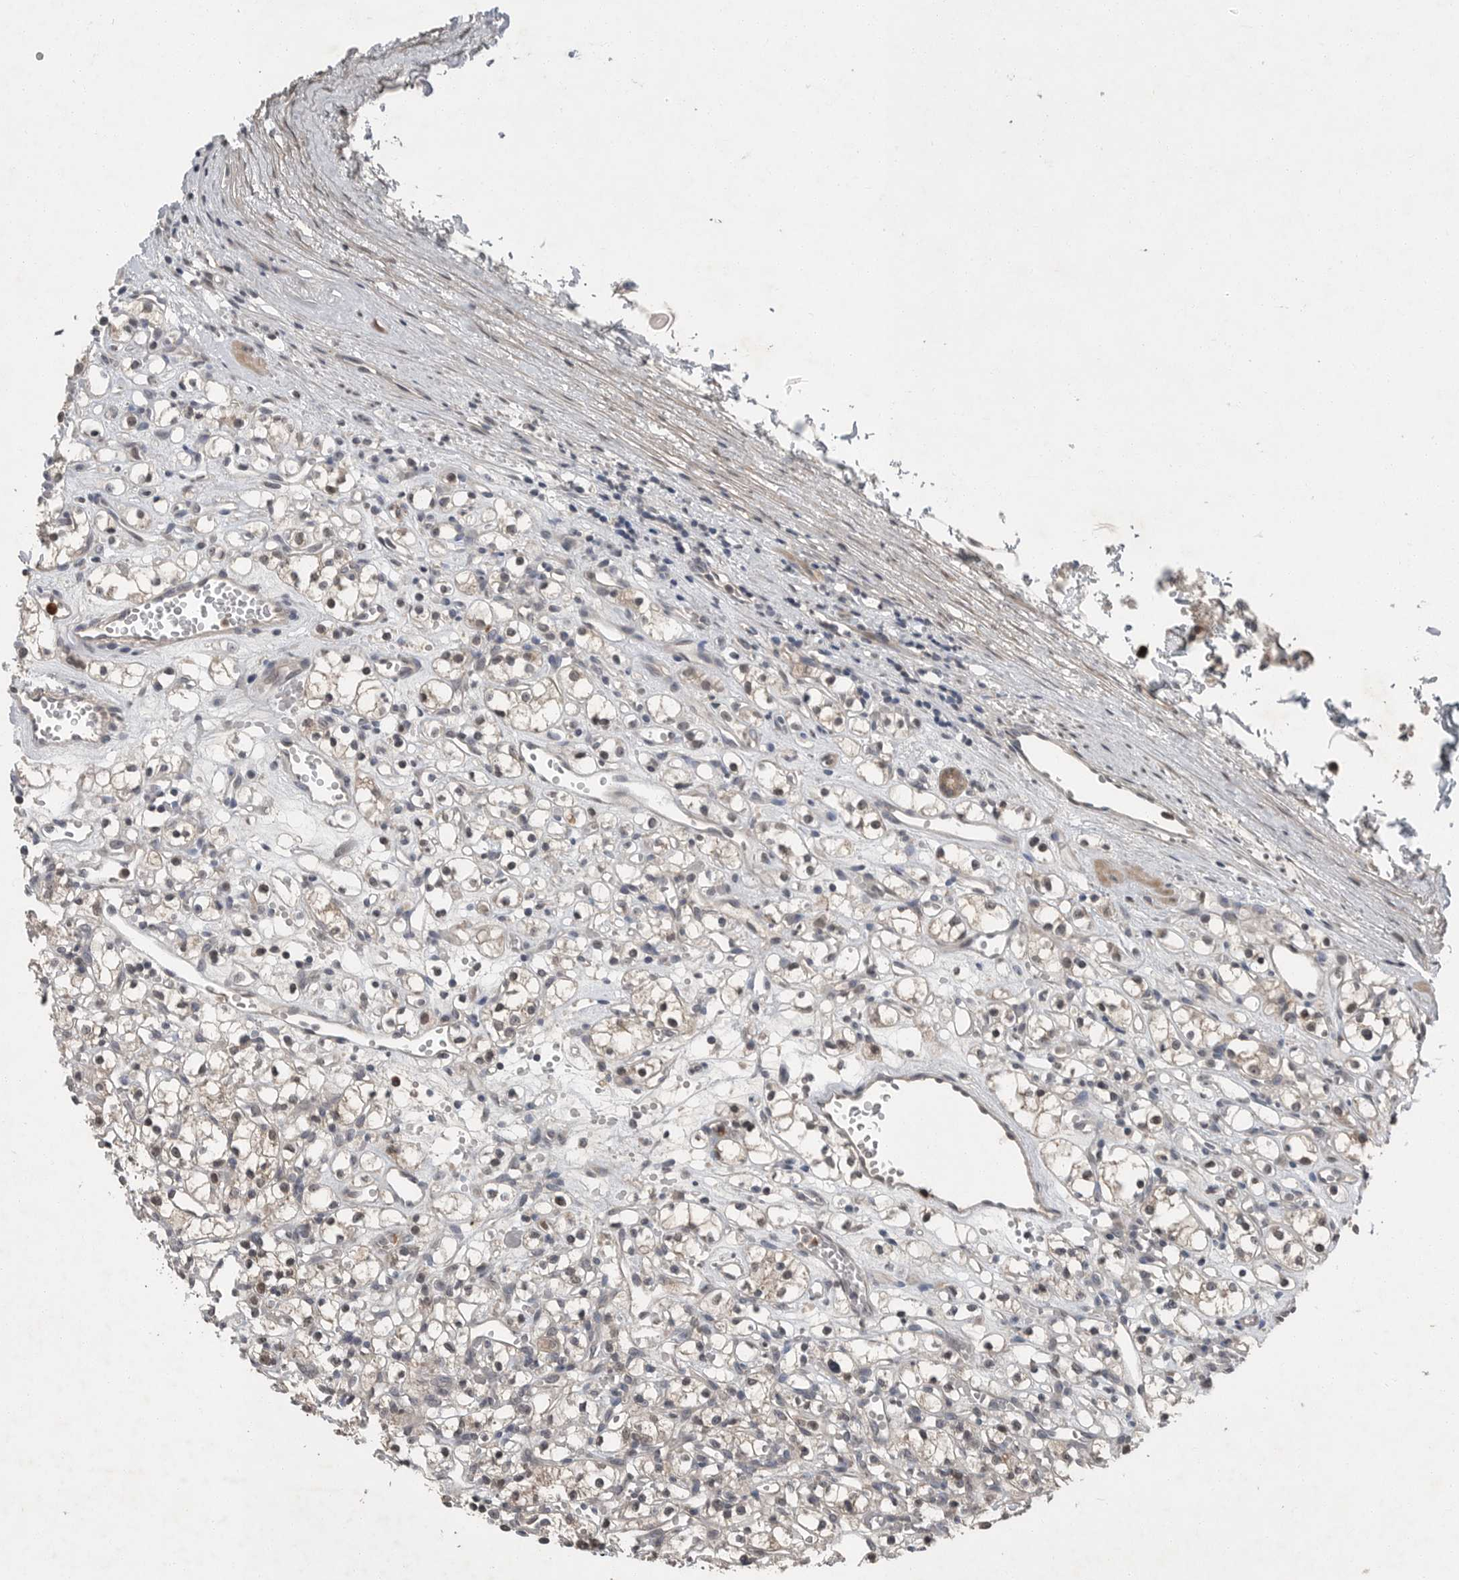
{"staining": {"intensity": "moderate", "quantity": "25%-75%", "location": "cytoplasmic/membranous"}, "tissue": "renal cancer", "cell_type": "Tumor cells", "image_type": "cancer", "snomed": [{"axis": "morphology", "description": "Adenocarcinoma, NOS"}, {"axis": "topography", "description": "Kidney"}], "caption": "Immunohistochemistry (DAB (3,3'-diaminobenzidine)) staining of human renal cancer (adenocarcinoma) shows moderate cytoplasmic/membranous protein staining in approximately 25%-75% of tumor cells.", "gene": "SCP2", "patient": {"sex": "female", "age": 59}}